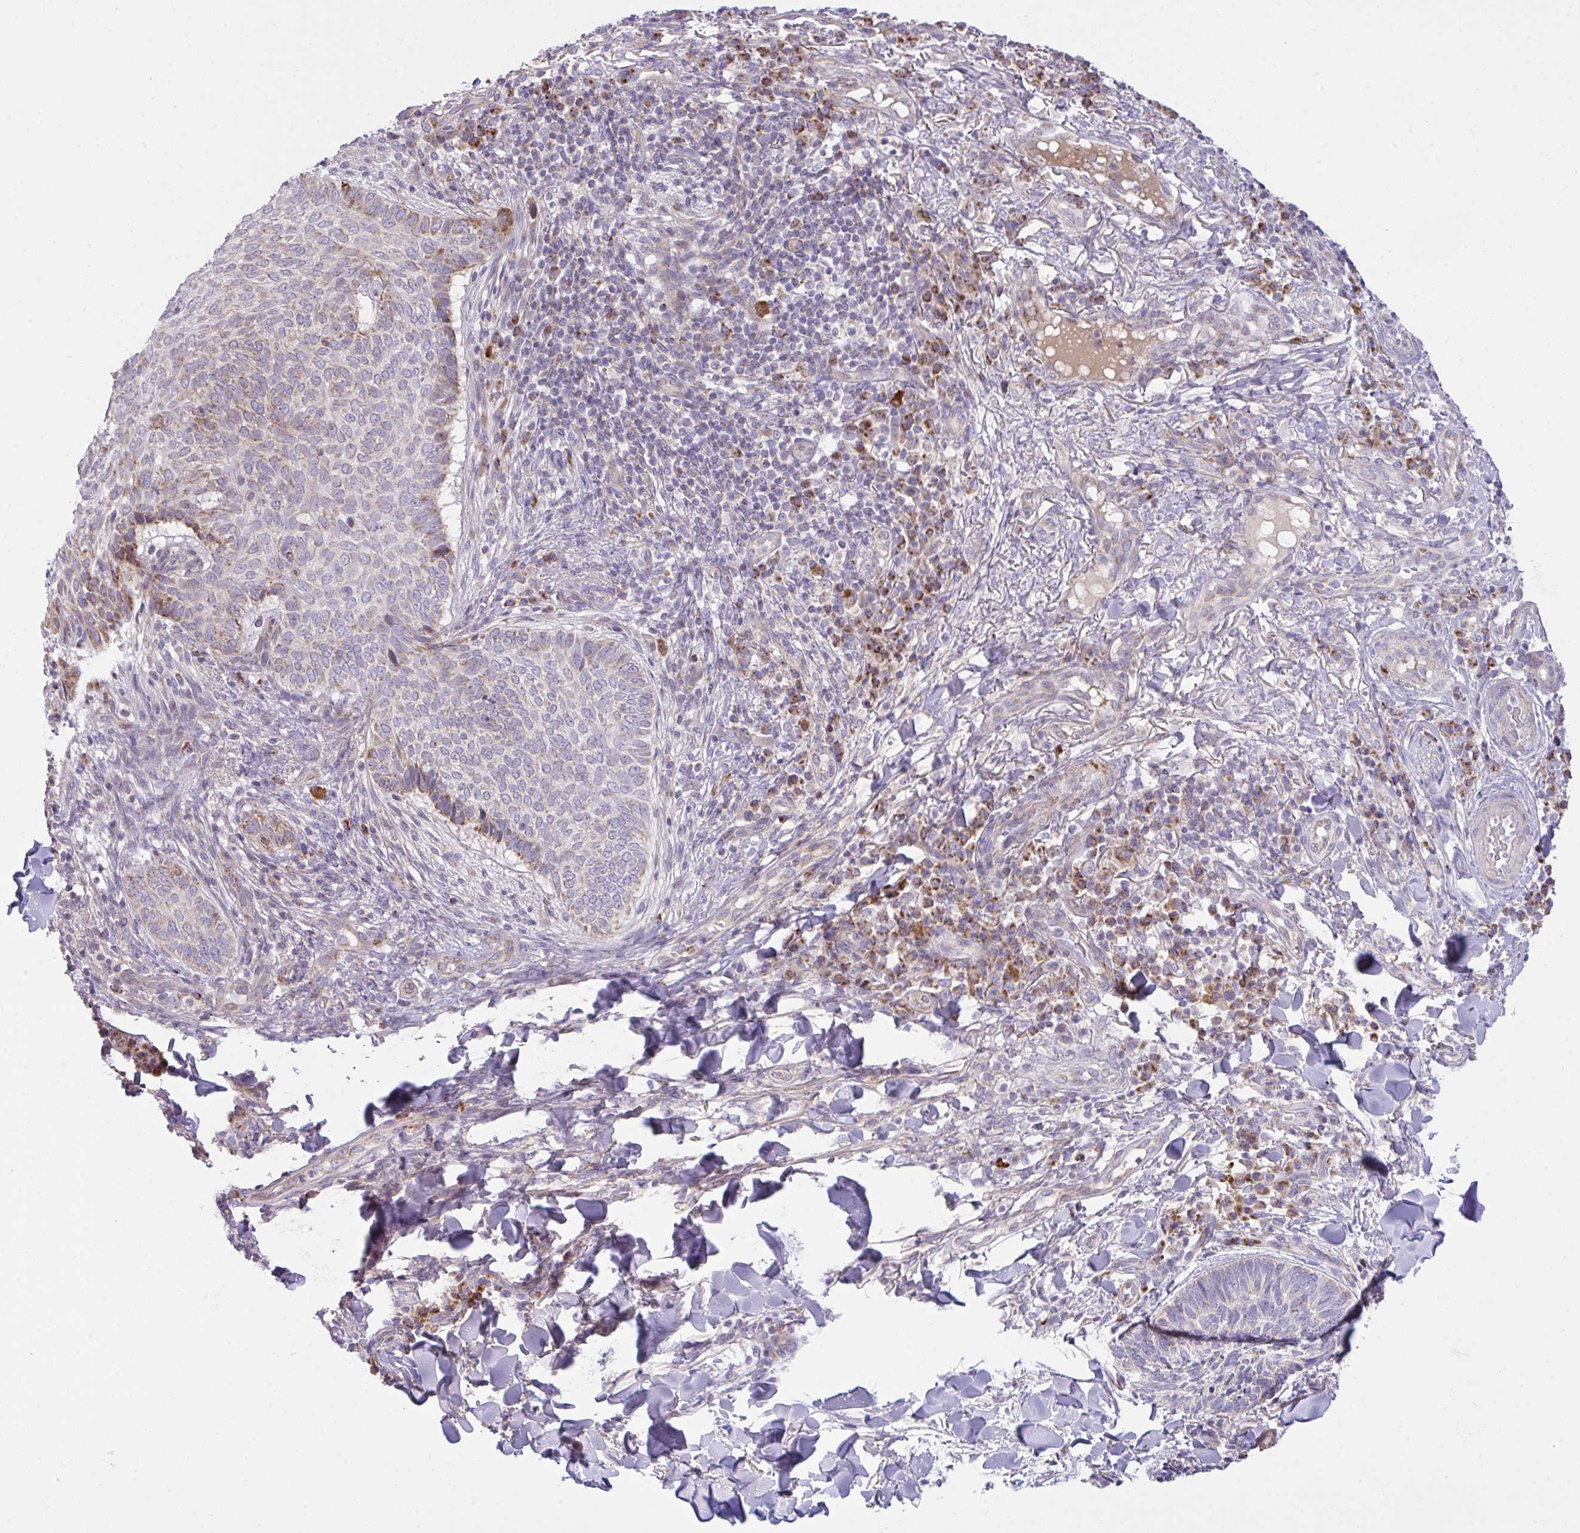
{"staining": {"intensity": "moderate", "quantity": "<25%", "location": "cytoplasmic/membranous"}, "tissue": "skin cancer", "cell_type": "Tumor cells", "image_type": "cancer", "snomed": [{"axis": "morphology", "description": "Normal tissue, NOS"}, {"axis": "morphology", "description": "Basal cell carcinoma"}, {"axis": "topography", "description": "Skin"}], "caption": "Human skin basal cell carcinoma stained for a protein (brown) displays moderate cytoplasmic/membranous positive staining in about <25% of tumor cells.", "gene": "CHDH", "patient": {"sex": "male", "age": 50}}